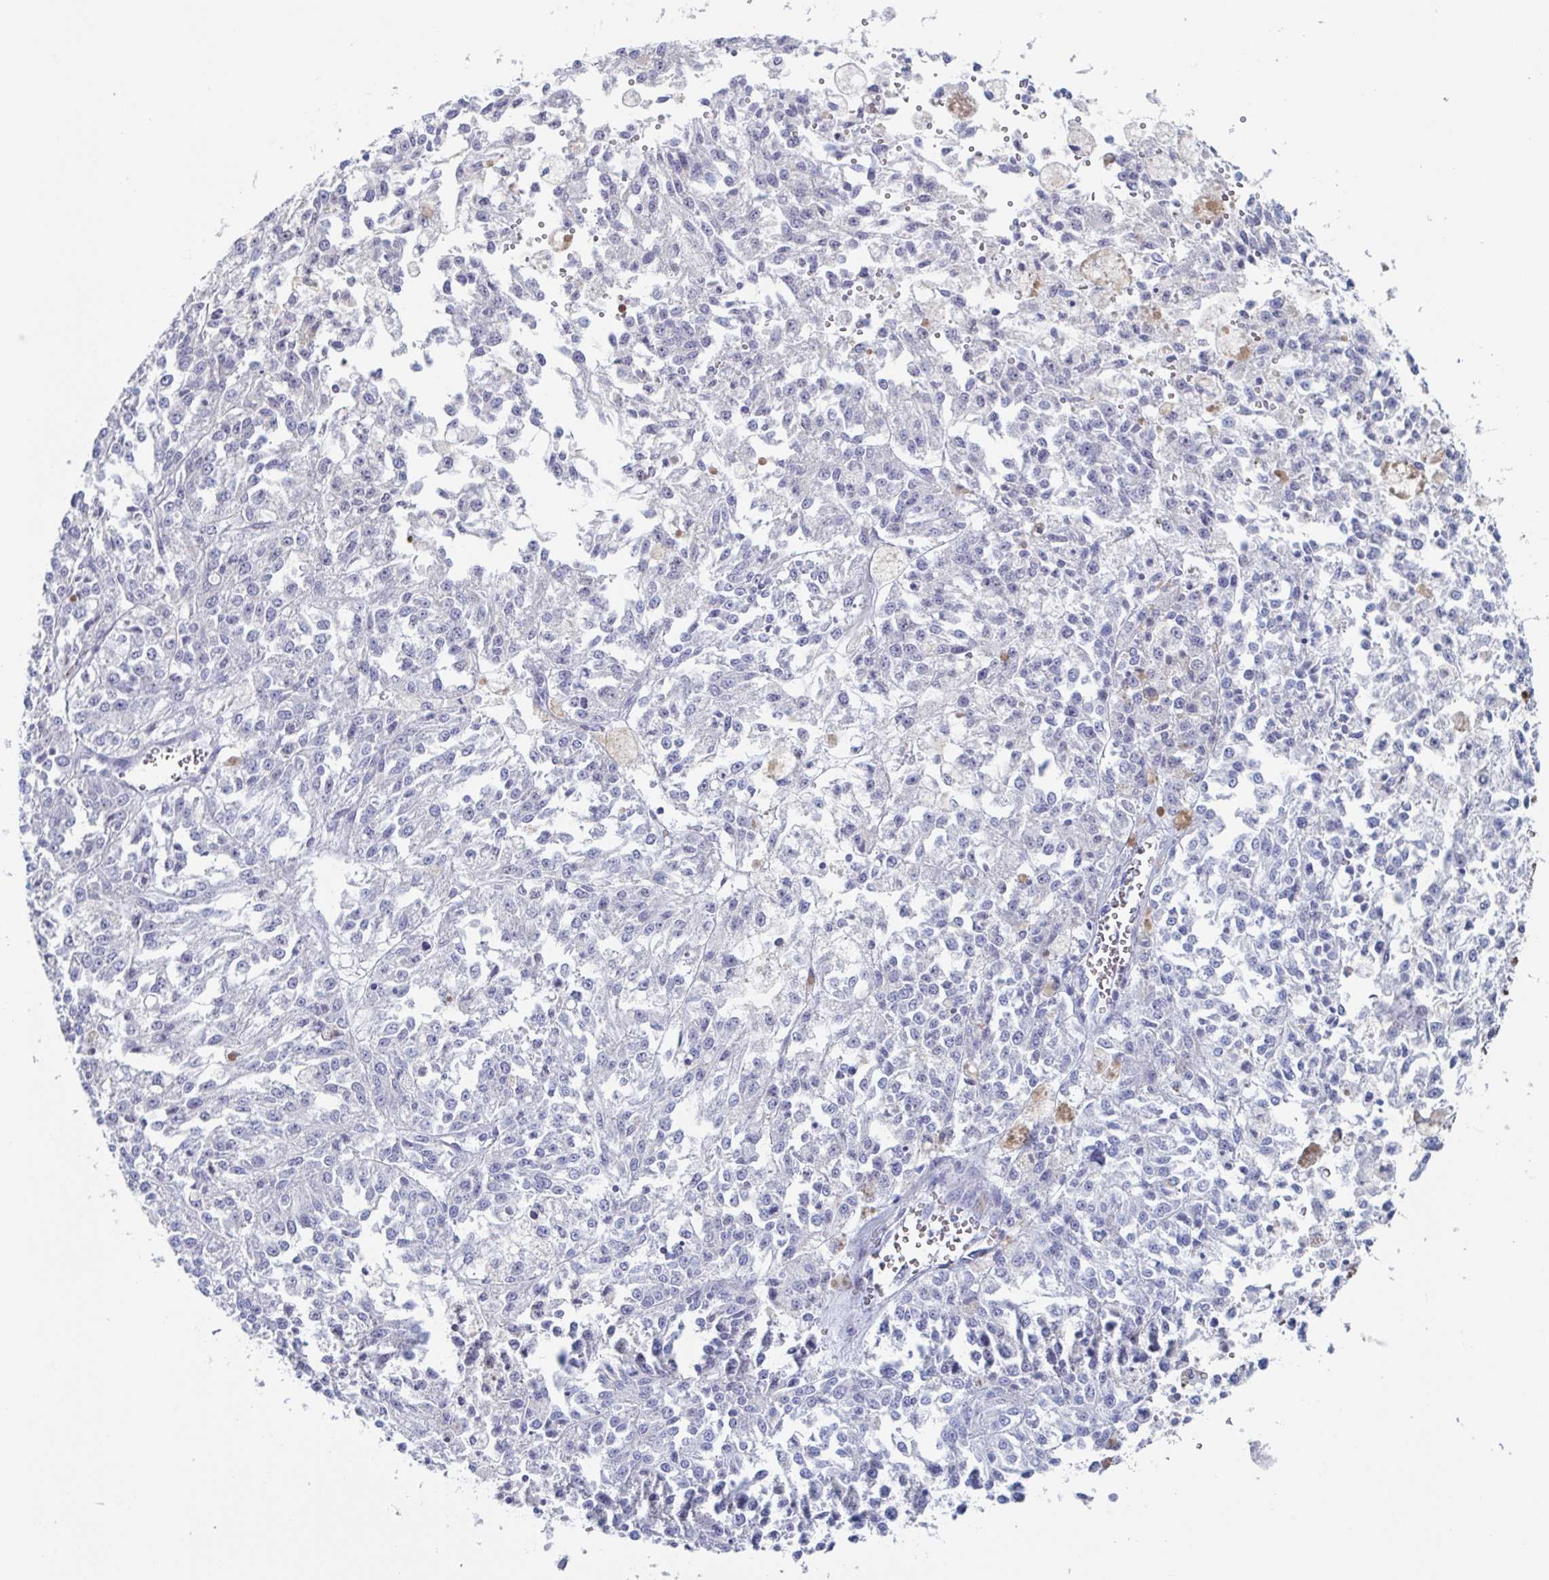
{"staining": {"intensity": "negative", "quantity": "none", "location": "none"}, "tissue": "melanoma", "cell_type": "Tumor cells", "image_type": "cancer", "snomed": [{"axis": "morphology", "description": "Malignant melanoma, NOS"}, {"axis": "topography", "description": "Skin"}], "caption": "DAB (3,3'-diaminobenzidine) immunohistochemical staining of human malignant melanoma exhibits no significant expression in tumor cells.", "gene": "NT5C3B", "patient": {"sex": "female", "age": 64}}